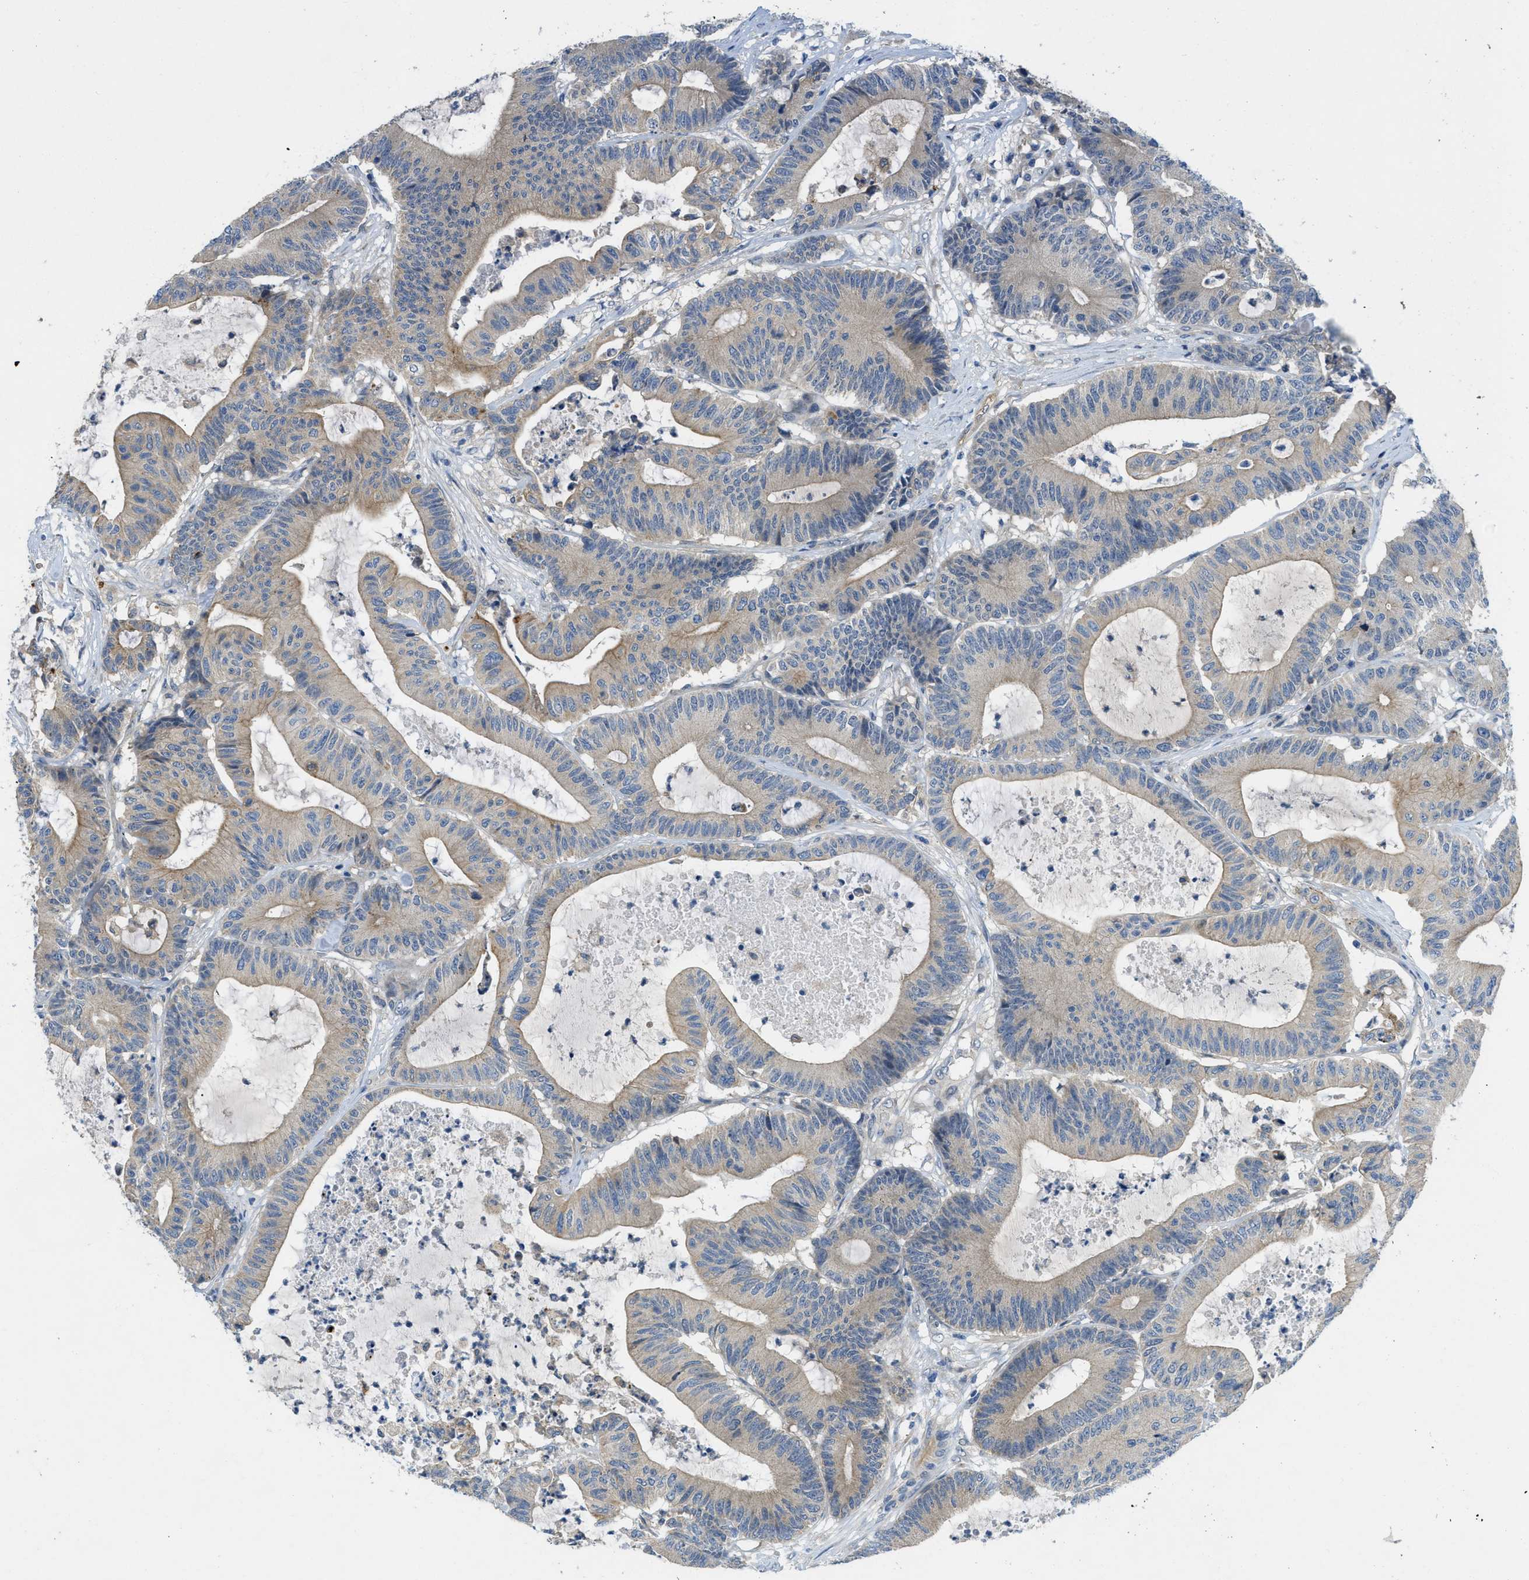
{"staining": {"intensity": "moderate", "quantity": "25%-75%", "location": "cytoplasmic/membranous"}, "tissue": "colorectal cancer", "cell_type": "Tumor cells", "image_type": "cancer", "snomed": [{"axis": "morphology", "description": "Adenocarcinoma, NOS"}, {"axis": "topography", "description": "Colon"}], "caption": "Adenocarcinoma (colorectal) stained with a brown dye shows moderate cytoplasmic/membranous positive positivity in about 25%-75% of tumor cells.", "gene": "RIPK2", "patient": {"sex": "female", "age": 84}}